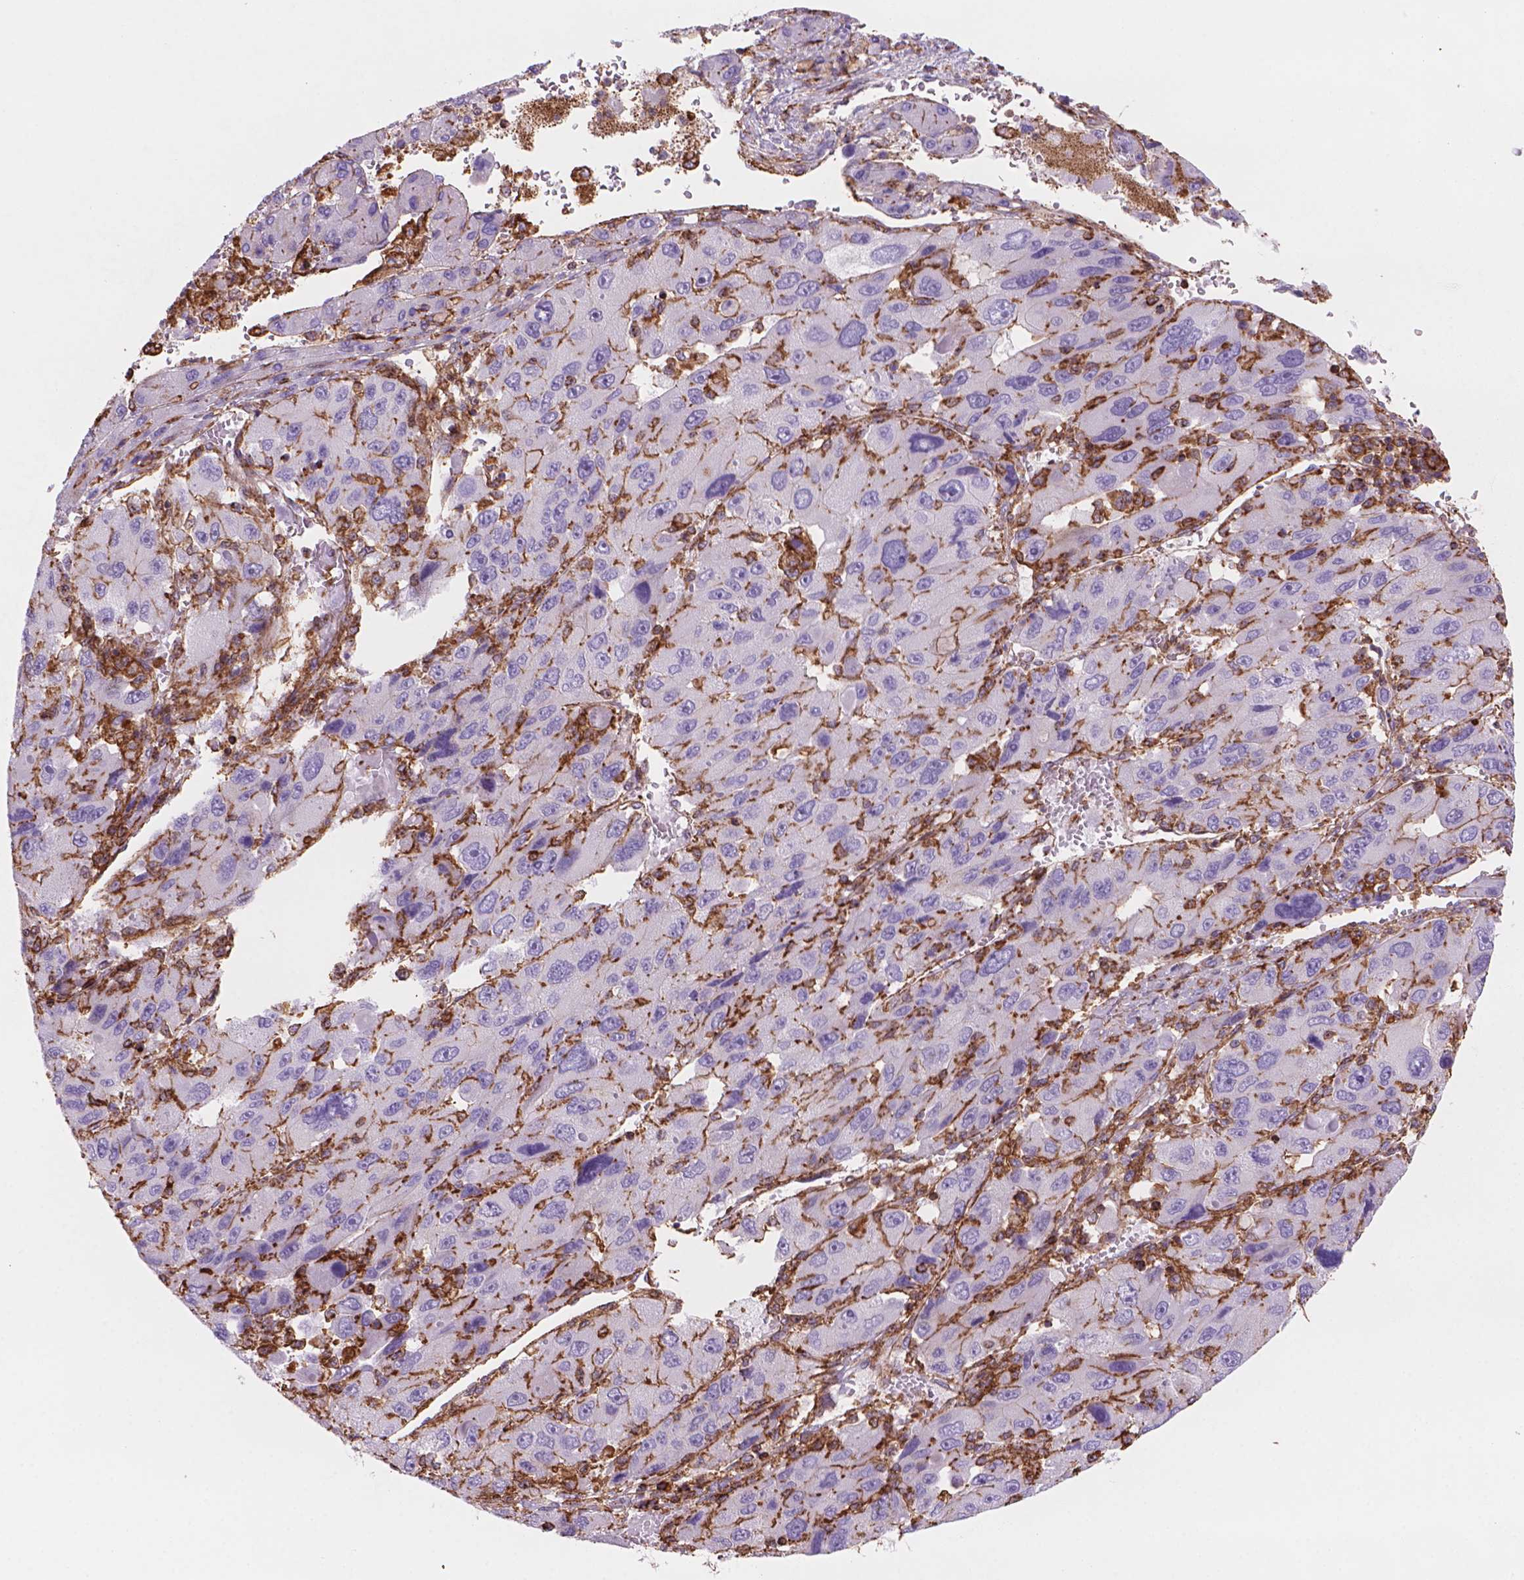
{"staining": {"intensity": "negative", "quantity": "none", "location": "none"}, "tissue": "liver cancer", "cell_type": "Tumor cells", "image_type": "cancer", "snomed": [{"axis": "morphology", "description": "Carcinoma, Hepatocellular, NOS"}, {"axis": "topography", "description": "Liver"}], "caption": "This is an immunohistochemistry micrograph of human hepatocellular carcinoma (liver). There is no expression in tumor cells.", "gene": "PATJ", "patient": {"sex": "female", "age": 41}}